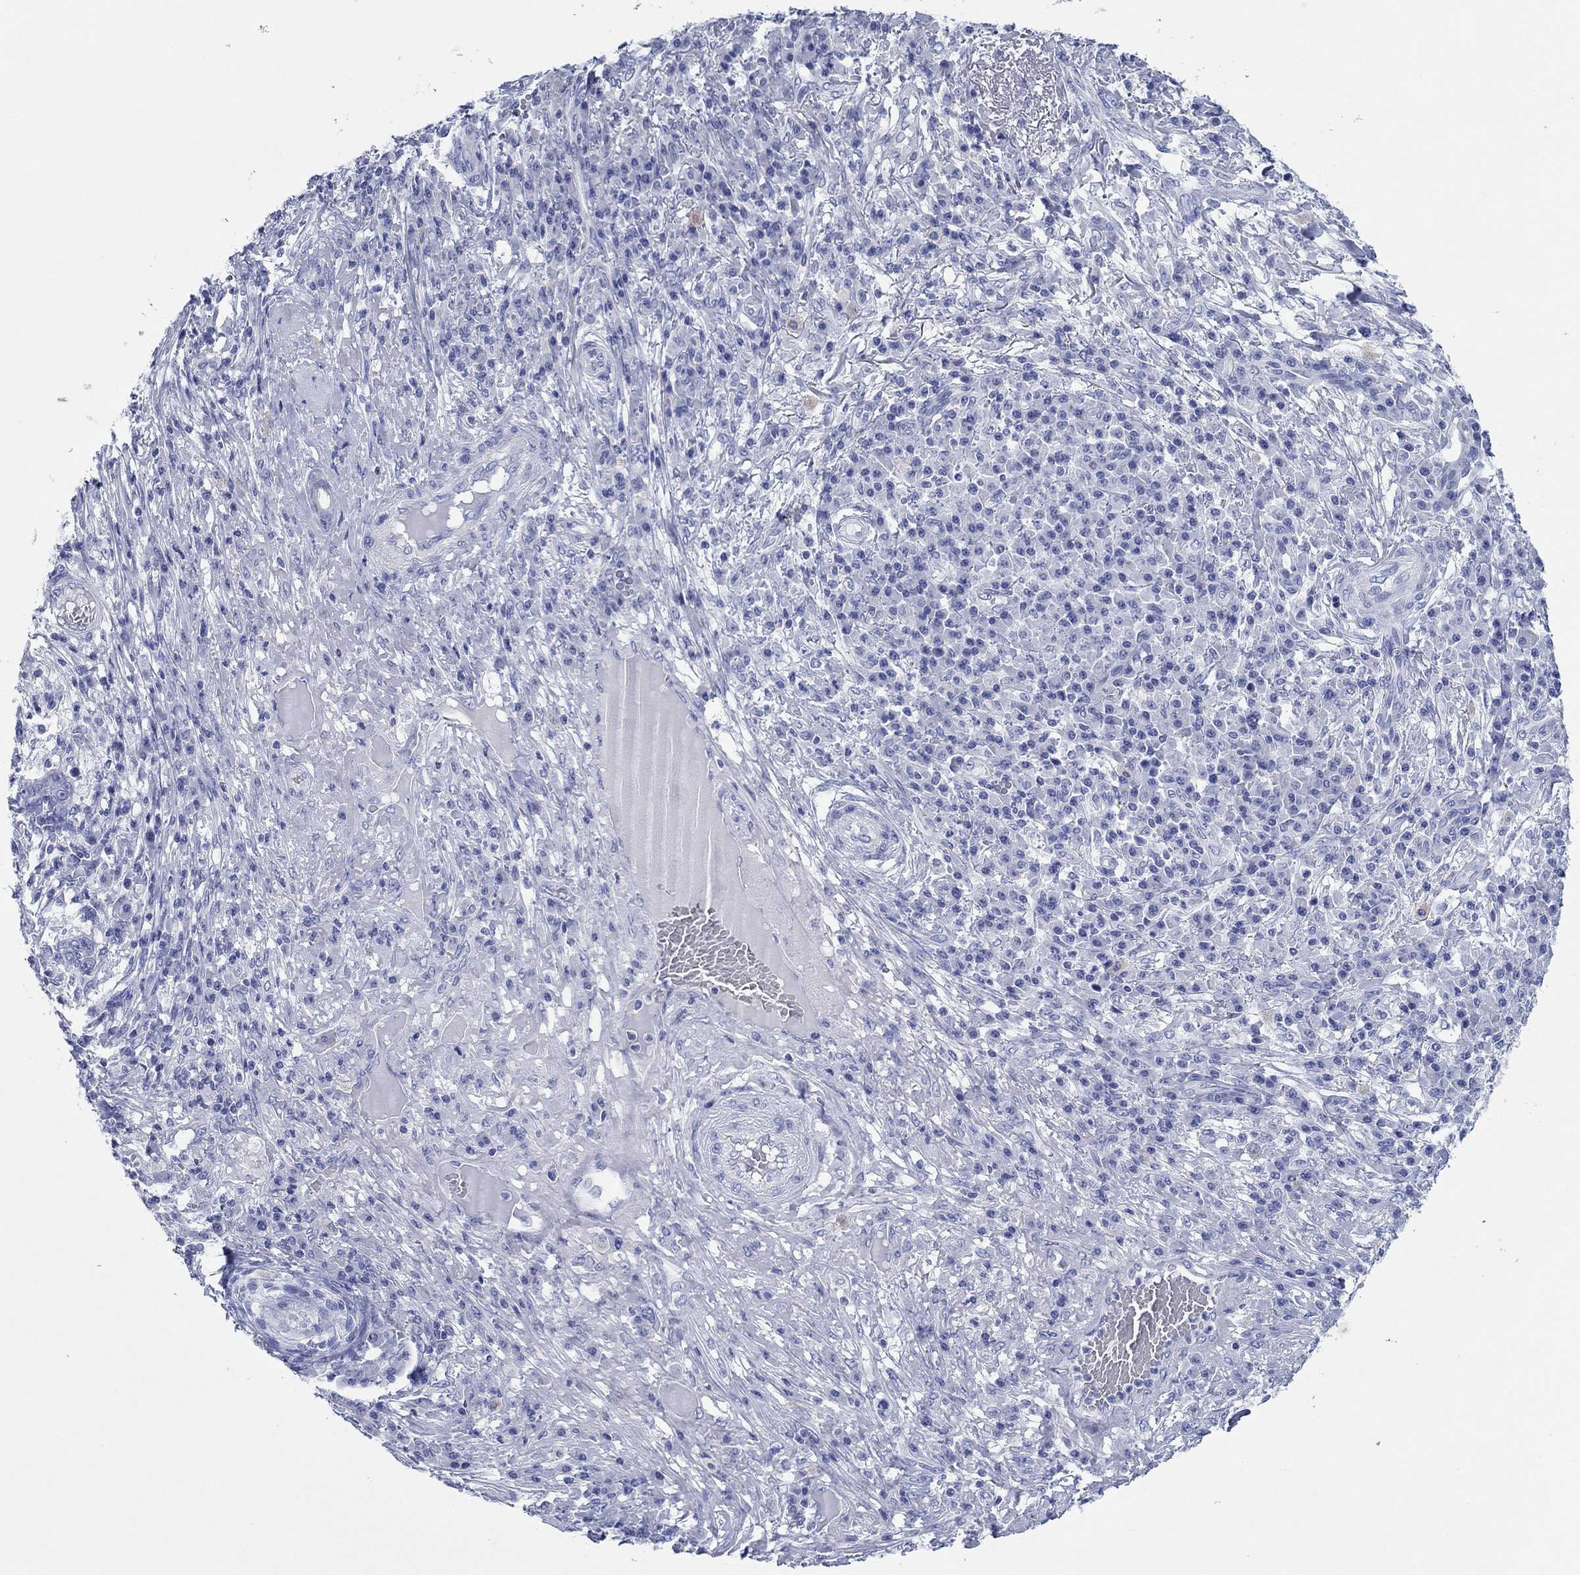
{"staining": {"intensity": "negative", "quantity": "none", "location": "none"}, "tissue": "skin cancer", "cell_type": "Tumor cells", "image_type": "cancer", "snomed": [{"axis": "morphology", "description": "Squamous cell carcinoma, NOS"}, {"axis": "topography", "description": "Skin"}], "caption": "DAB immunohistochemical staining of skin cancer (squamous cell carcinoma) reveals no significant staining in tumor cells. The staining was performed using DAB to visualize the protein expression in brown, while the nuclei were stained in blue with hematoxylin (Magnification: 20x).", "gene": "HCRT", "patient": {"sex": "male", "age": 92}}